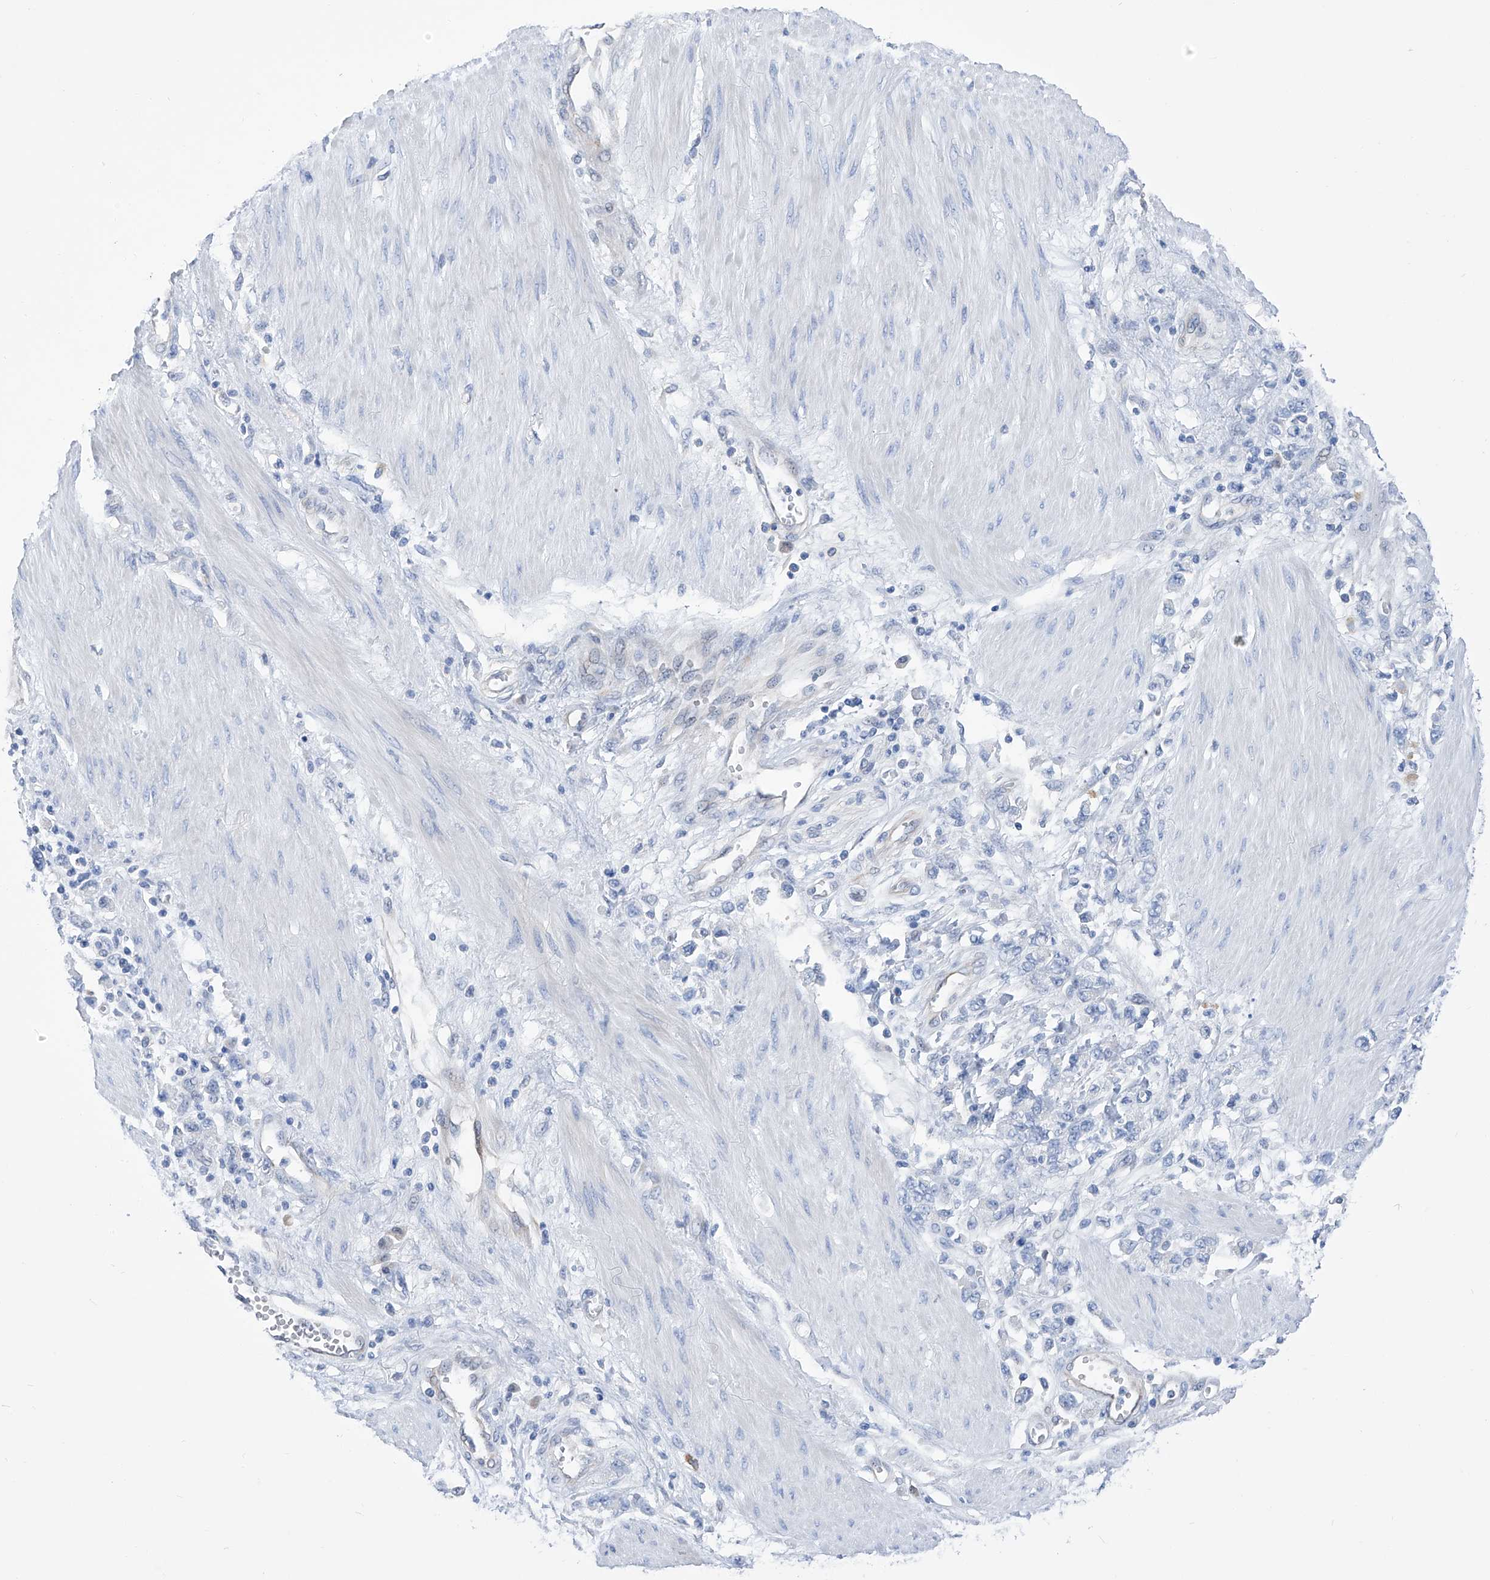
{"staining": {"intensity": "negative", "quantity": "none", "location": "none"}, "tissue": "stomach cancer", "cell_type": "Tumor cells", "image_type": "cancer", "snomed": [{"axis": "morphology", "description": "Adenocarcinoma, NOS"}, {"axis": "topography", "description": "Stomach"}], "caption": "Stomach cancer stained for a protein using immunohistochemistry reveals no positivity tumor cells.", "gene": "PGM3", "patient": {"sex": "female", "age": 76}}